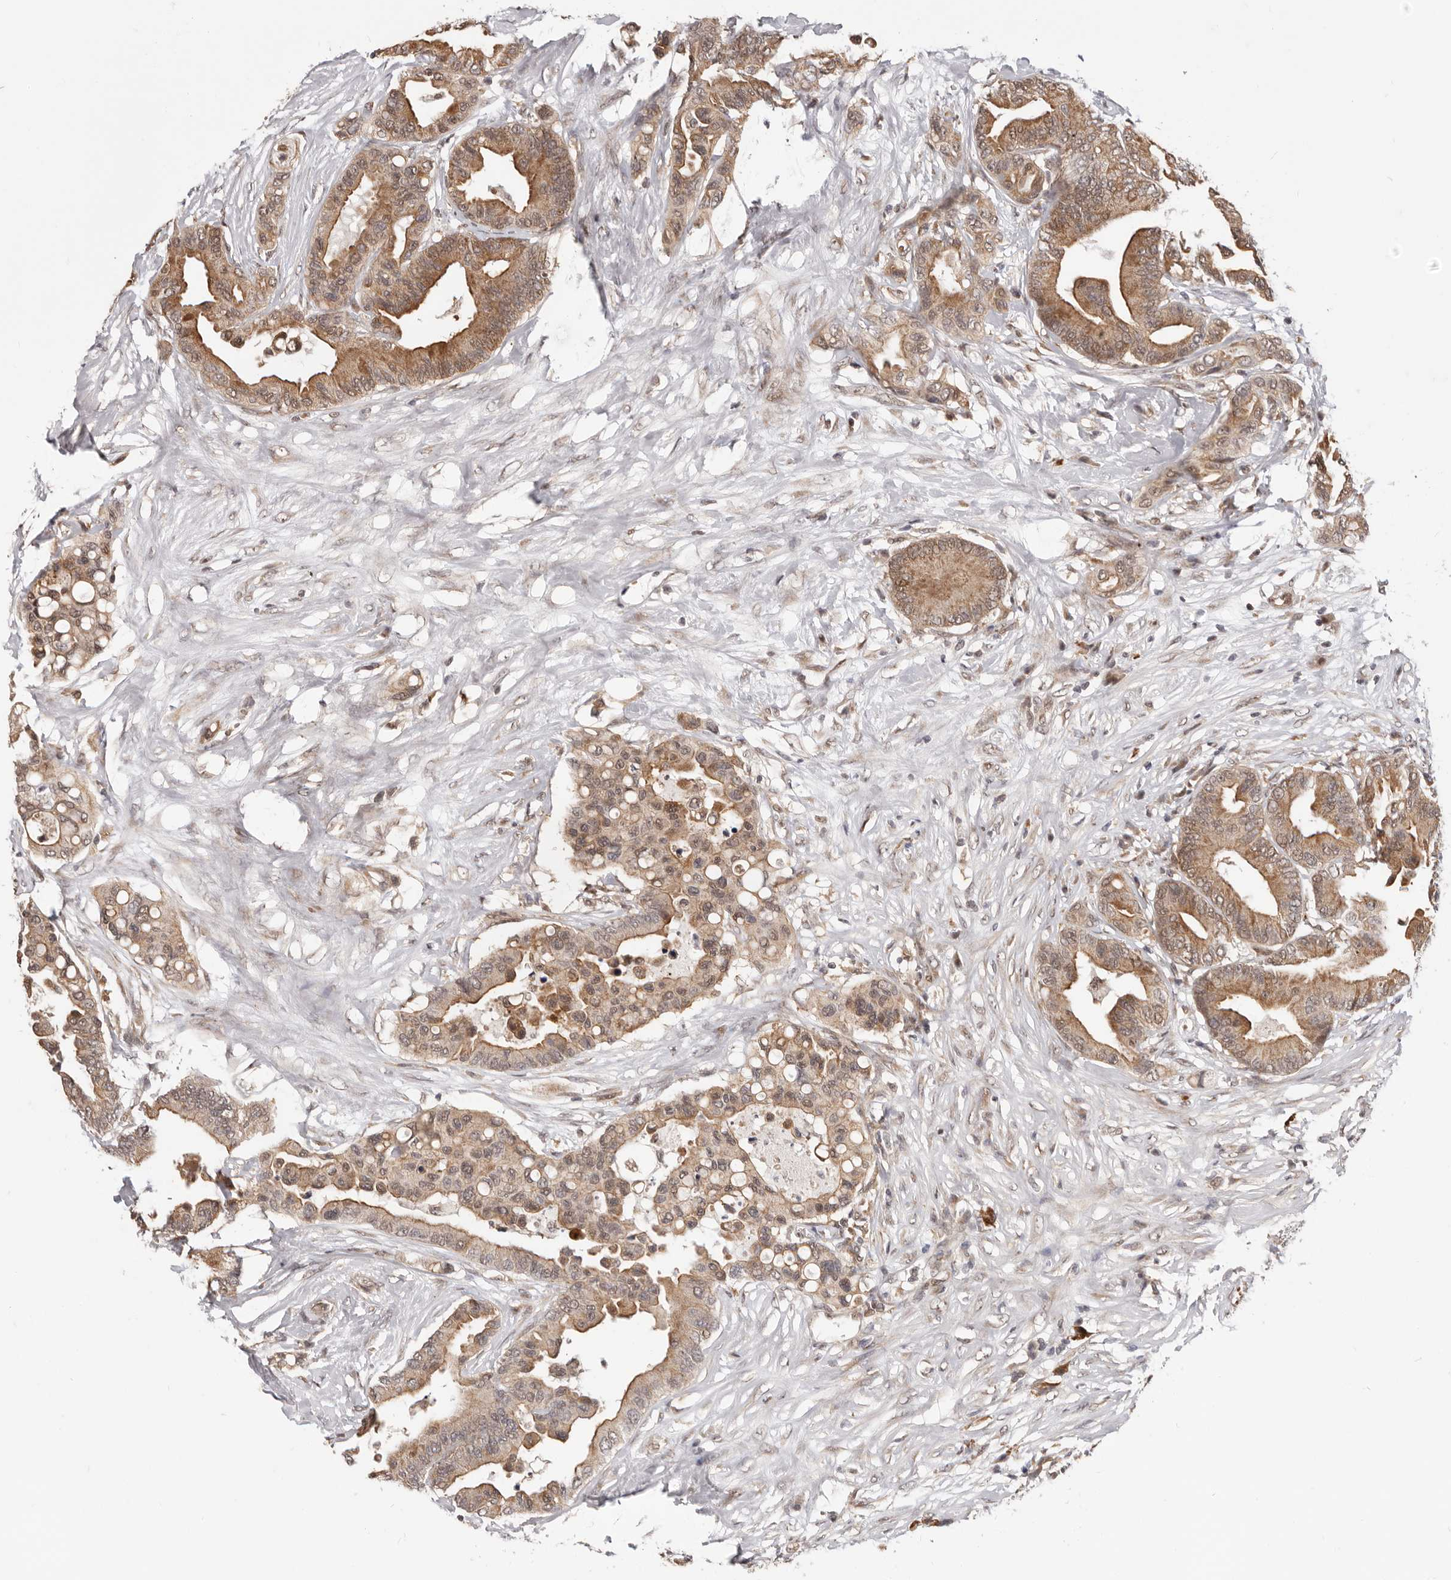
{"staining": {"intensity": "moderate", "quantity": ">75%", "location": "cytoplasmic/membranous,nuclear"}, "tissue": "colorectal cancer", "cell_type": "Tumor cells", "image_type": "cancer", "snomed": [{"axis": "morphology", "description": "Adenocarcinoma, NOS"}, {"axis": "topography", "description": "Colon"}], "caption": "Adenocarcinoma (colorectal) stained with IHC reveals moderate cytoplasmic/membranous and nuclear positivity in about >75% of tumor cells.", "gene": "NCOA3", "patient": {"sex": "male", "age": 82}}